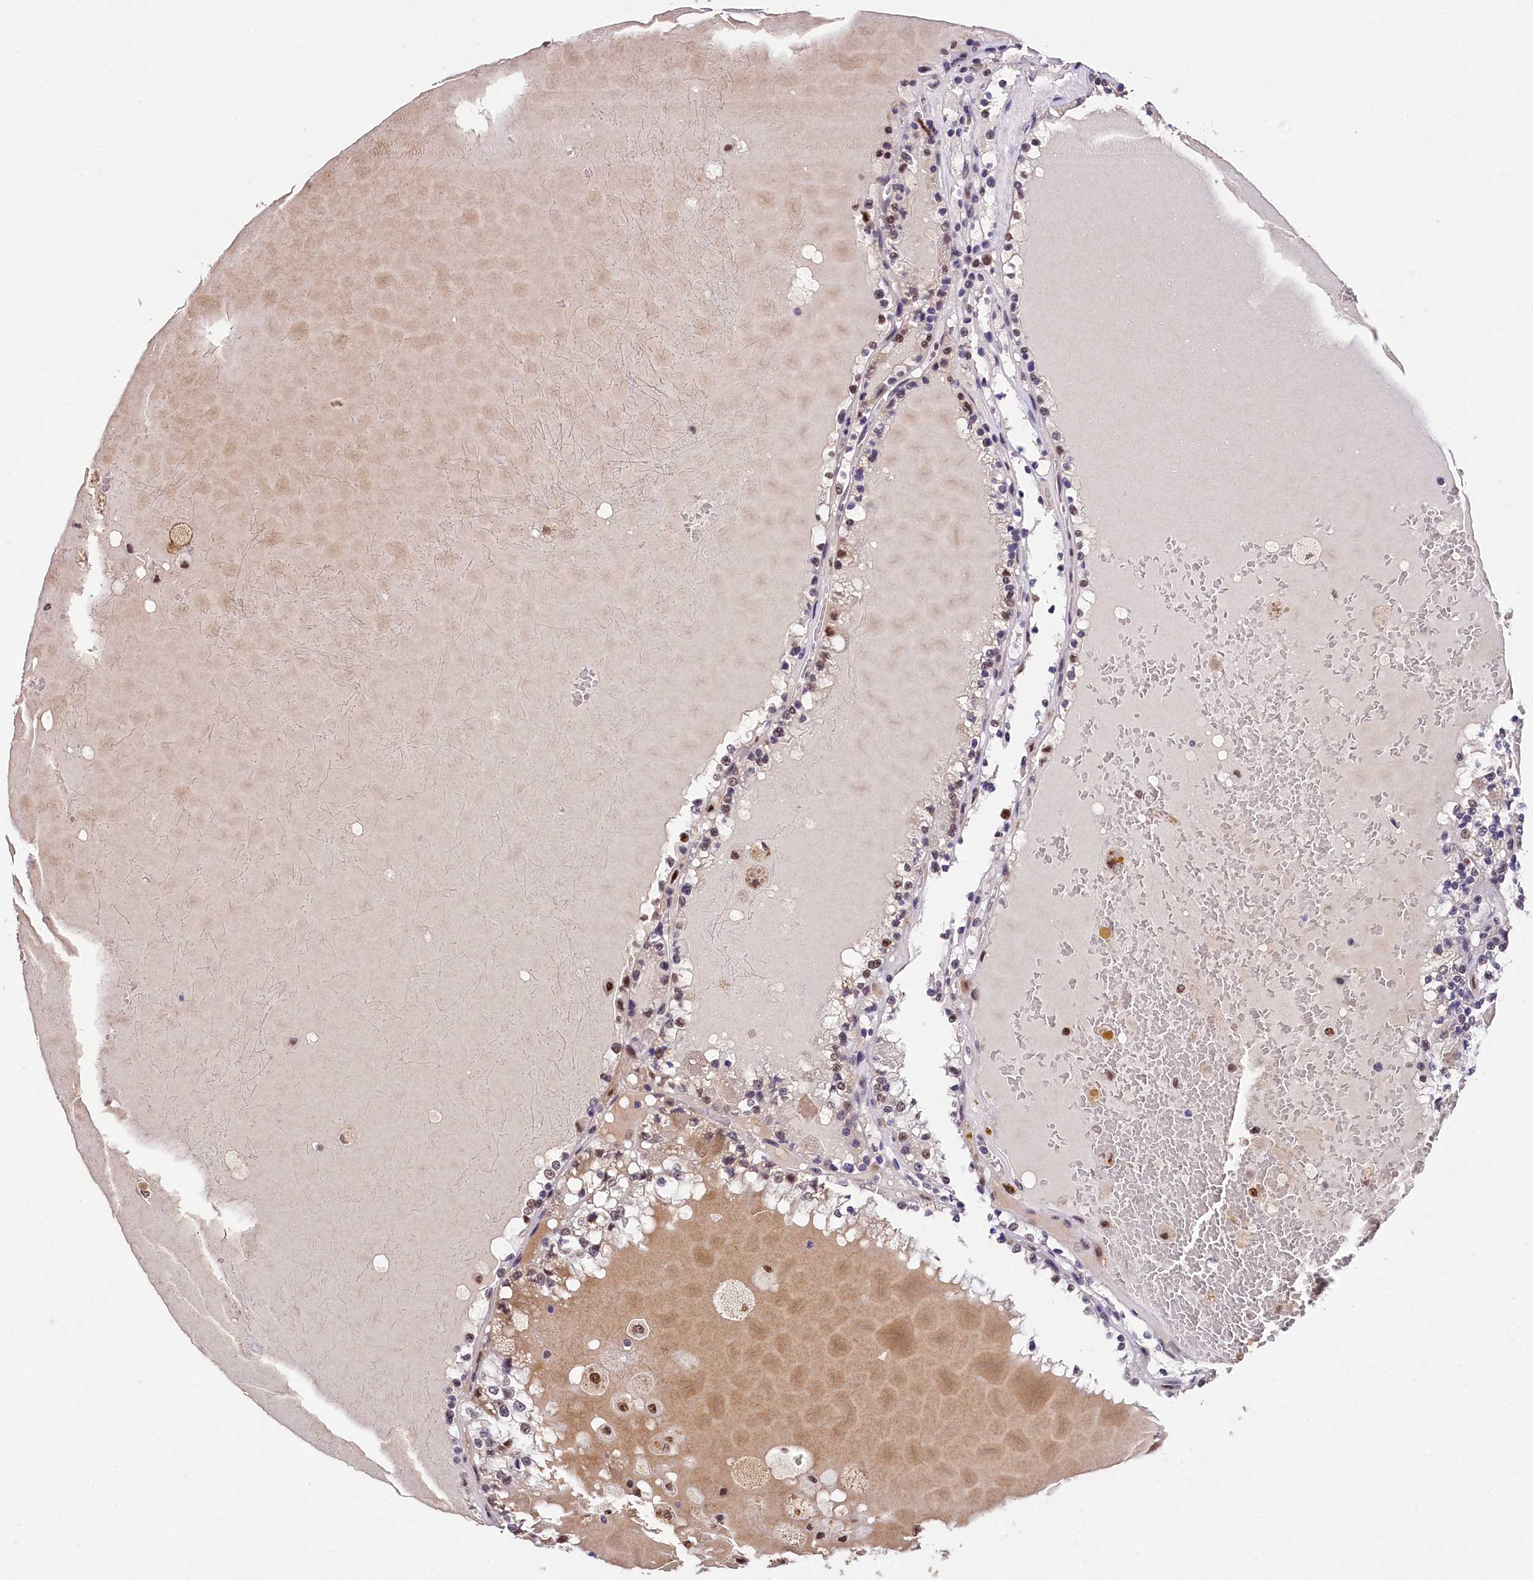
{"staining": {"intensity": "weak", "quantity": "25%-75%", "location": "nuclear"}, "tissue": "renal cancer", "cell_type": "Tumor cells", "image_type": "cancer", "snomed": [{"axis": "morphology", "description": "Adenocarcinoma, NOS"}, {"axis": "topography", "description": "Kidney"}], "caption": "High-power microscopy captured an immunohistochemistry (IHC) image of adenocarcinoma (renal), revealing weak nuclear positivity in approximately 25%-75% of tumor cells.", "gene": "HECTD4", "patient": {"sex": "female", "age": 56}}